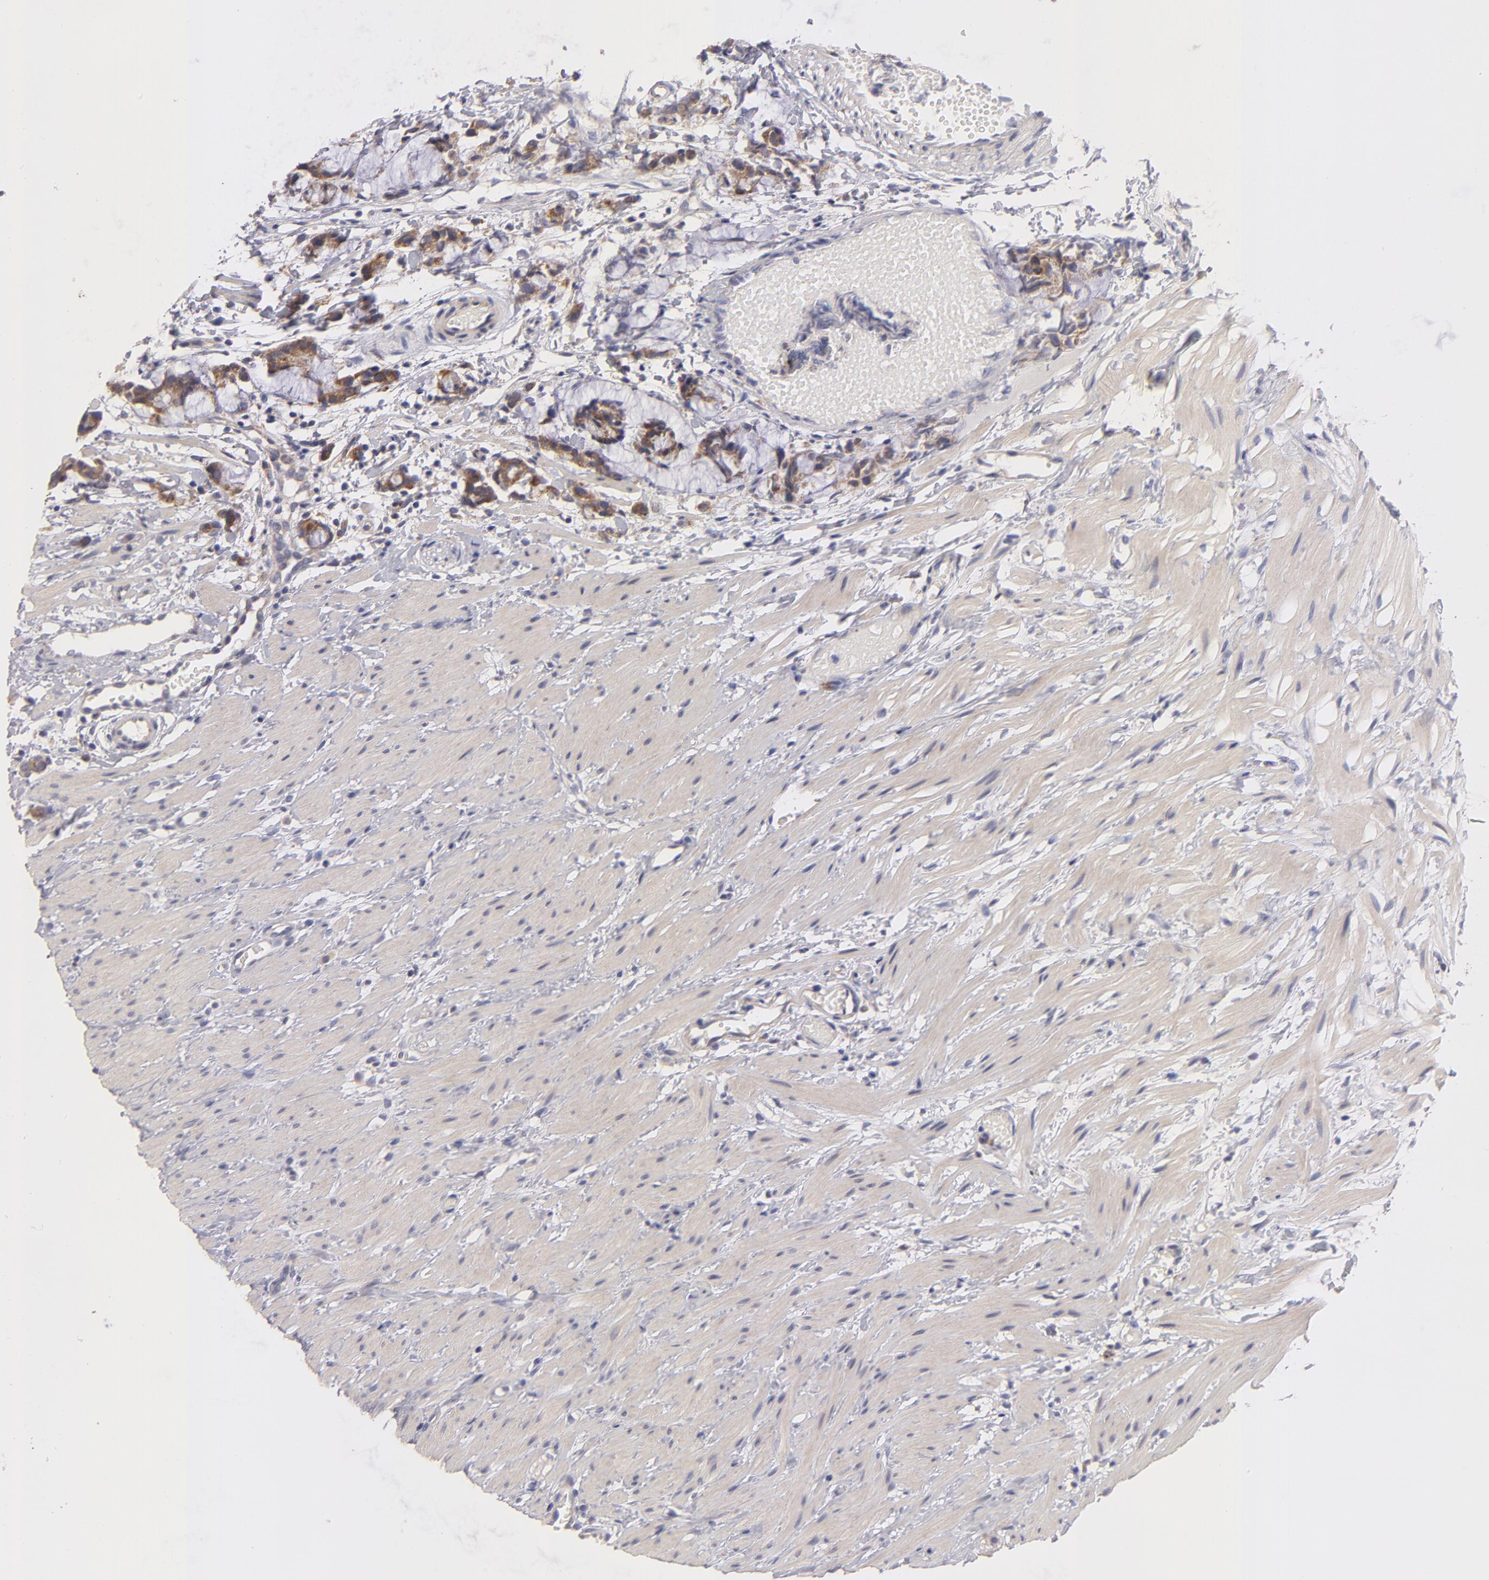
{"staining": {"intensity": "moderate", "quantity": ">75%", "location": "cytoplasmic/membranous"}, "tissue": "colorectal cancer", "cell_type": "Tumor cells", "image_type": "cancer", "snomed": [{"axis": "morphology", "description": "Adenocarcinoma, NOS"}, {"axis": "topography", "description": "Colon"}], "caption": "Moderate cytoplasmic/membranous protein staining is identified in approximately >75% of tumor cells in colorectal cancer.", "gene": "HCCS", "patient": {"sex": "male", "age": 14}}